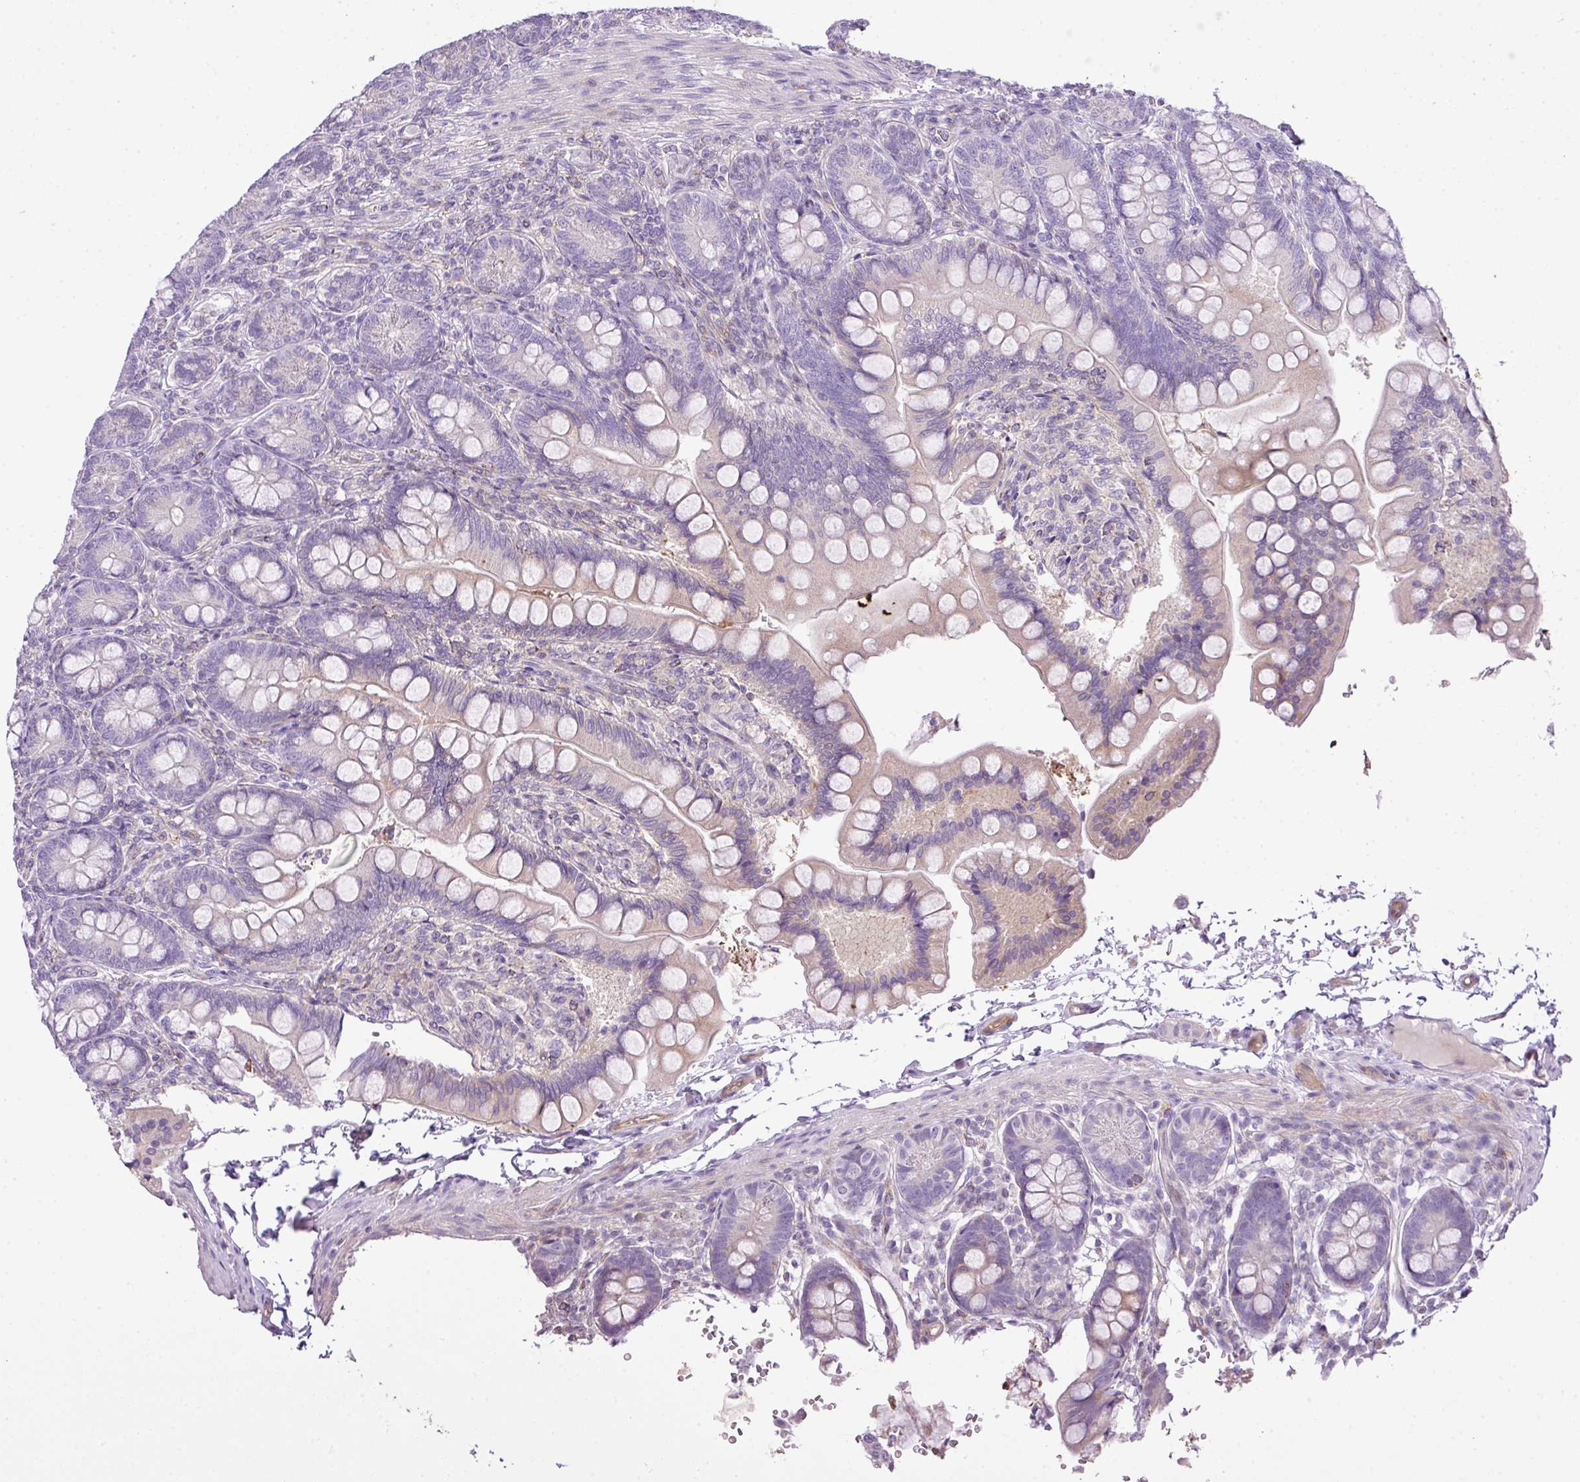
{"staining": {"intensity": "weak", "quantity": "25%-75%", "location": "cytoplasmic/membranous"}, "tissue": "small intestine", "cell_type": "Glandular cells", "image_type": "normal", "snomed": [{"axis": "morphology", "description": "Normal tissue, NOS"}, {"axis": "topography", "description": "Small intestine"}], "caption": "Protein staining of benign small intestine demonstrates weak cytoplasmic/membranous expression in about 25%-75% of glandular cells. (Brightfield microscopy of DAB IHC at high magnification).", "gene": "HOXC13", "patient": {"sex": "male", "age": 7}}